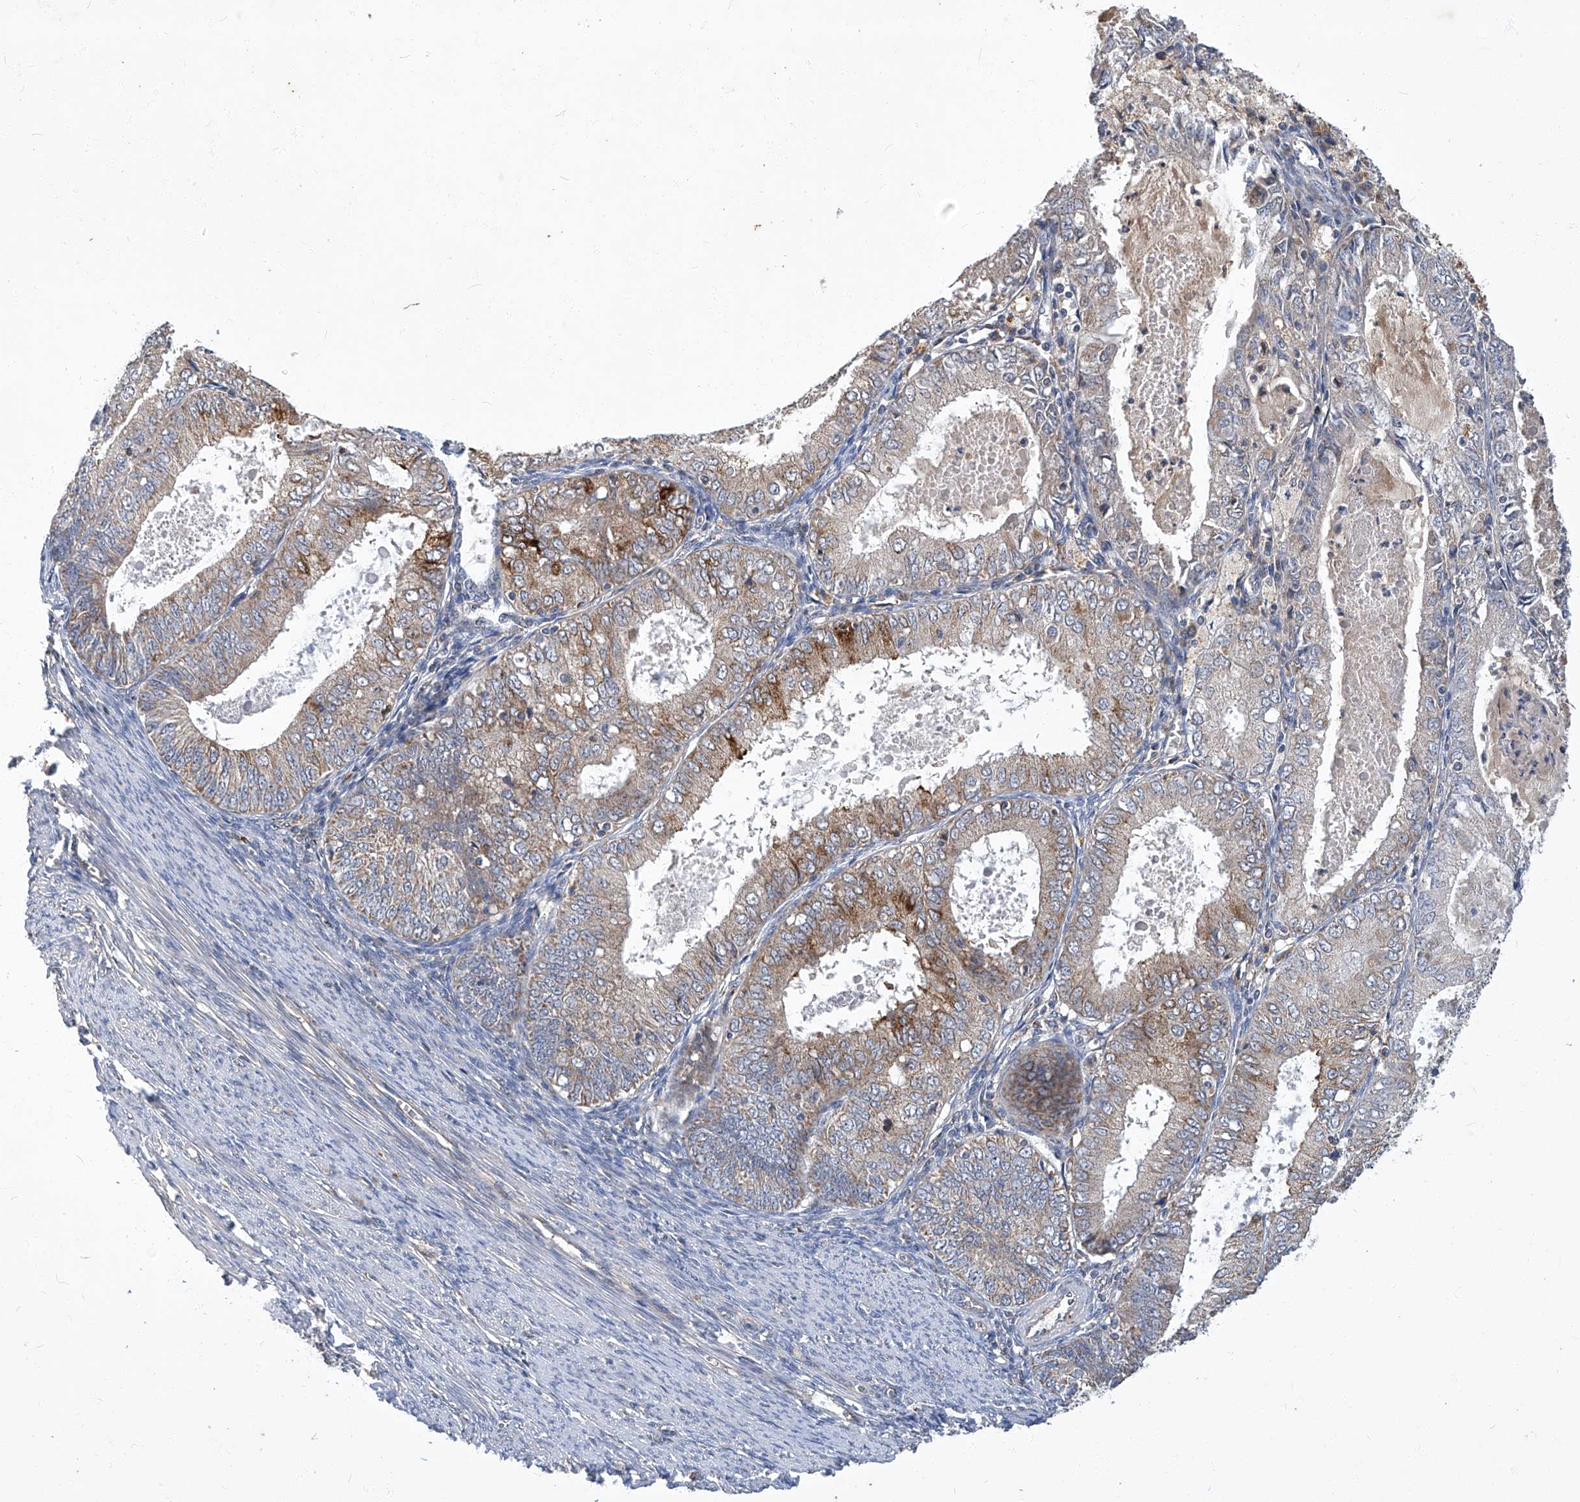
{"staining": {"intensity": "moderate", "quantity": "<25%", "location": "cytoplasmic/membranous"}, "tissue": "endometrial cancer", "cell_type": "Tumor cells", "image_type": "cancer", "snomed": [{"axis": "morphology", "description": "Adenocarcinoma, NOS"}, {"axis": "topography", "description": "Endometrium"}], "caption": "IHC staining of adenocarcinoma (endometrial), which displays low levels of moderate cytoplasmic/membranous staining in about <25% of tumor cells indicating moderate cytoplasmic/membranous protein positivity. The staining was performed using DAB (3,3'-diaminobenzidine) (brown) for protein detection and nuclei were counterstained in hematoxylin (blue).", "gene": "TNFRSF13B", "patient": {"sex": "female", "age": 57}}